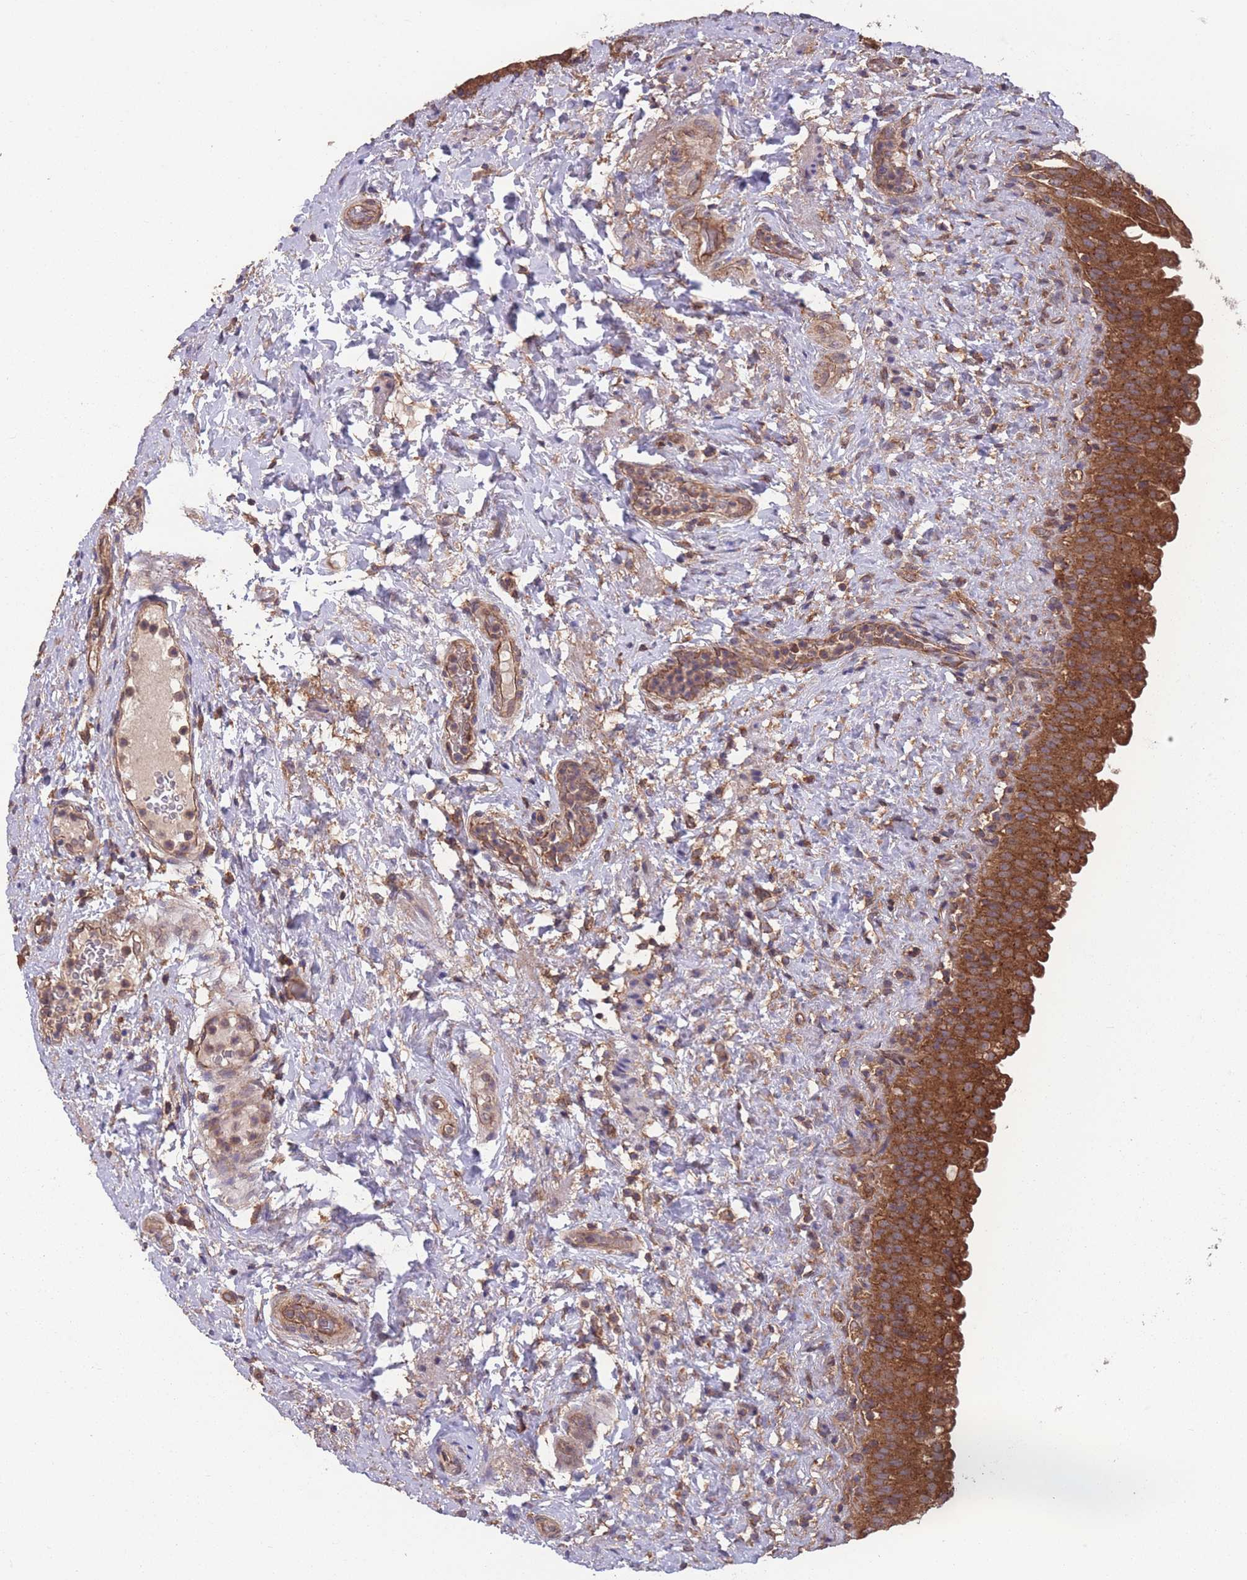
{"staining": {"intensity": "strong", "quantity": ">75%", "location": "cytoplasmic/membranous"}, "tissue": "urinary bladder", "cell_type": "Urothelial cells", "image_type": "normal", "snomed": [{"axis": "morphology", "description": "Normal tissue, NOS"}, {"axis": "topography", "description": "Urinary bladder"}], "caption": "Immunohistochemical staining of unremarkable human urinary bladder exhibits high levels of strong cytoplasmic/membranous positivity in about >75% of urothelial cells. (Stains: DAB (3,3'-diaminobenzidine) in brown, nuclei in blue, Microscopy: brightfield microscopy at high magnification).", "gene": "ZPR1", "patient": {"sex": "female", "age": 27}}